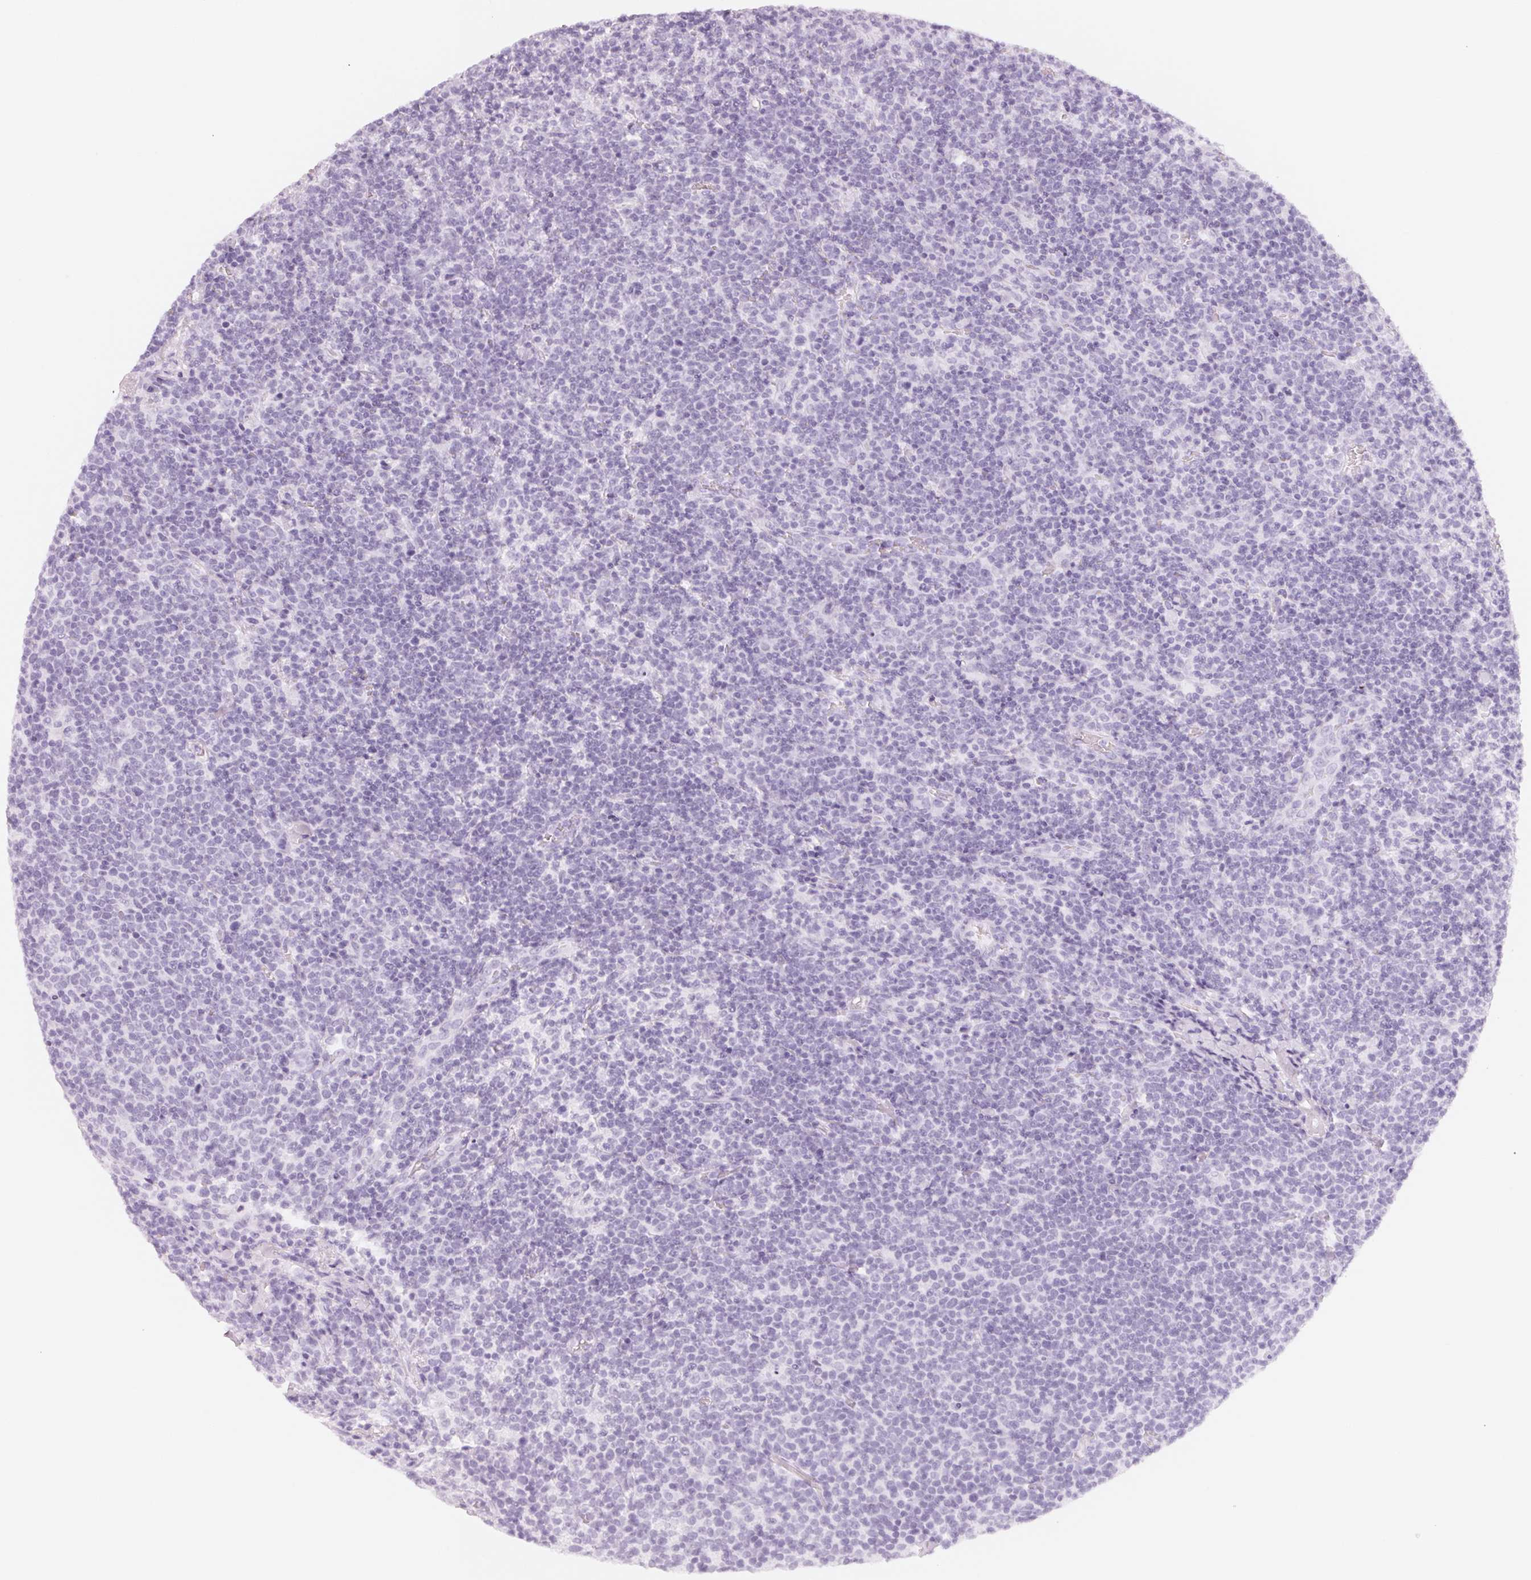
{"staining": {"intensity": "negative", "quantity": "none", "location": "none"}, "tissue": "lymphoma", "cell_type": "Tumor cells", "image_type": "cancer", "snomed": [{"axis": "morphology", "description": "Malignant lymphoma, non-Hodgkin's type, High grade"}, {"axis": "topography", "description": "Lymph node"}], "caption": "This is an immunohistochemistry histopathology image of malignant lymphoma, non-Hodgkin's type (high-grade). There is no expression in tumor cells.", "gene": "CFHR2", "patient": {"sex": "male", "age": 61}}